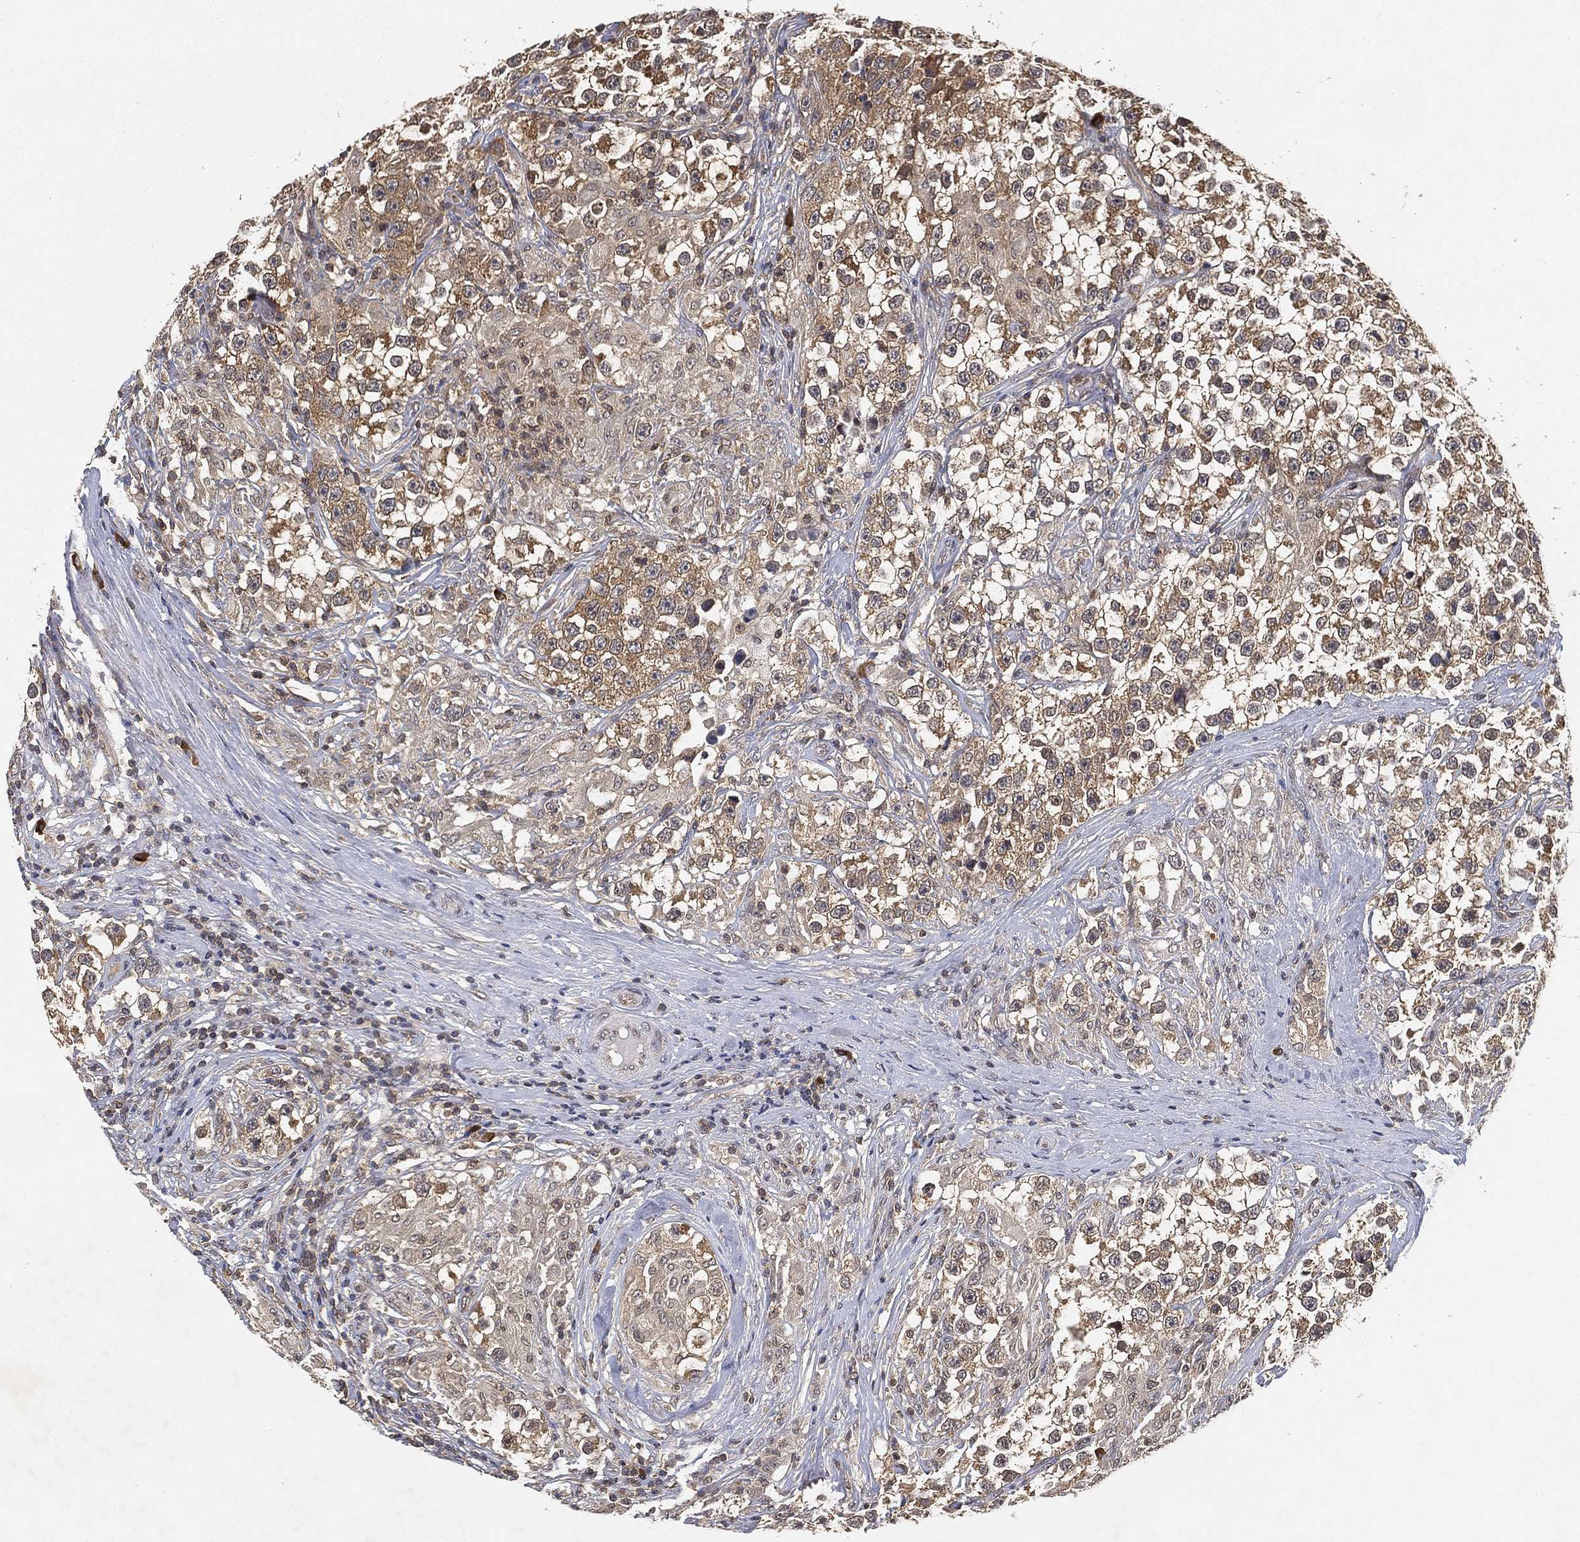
{"staining": {"intensity": "moderate", "quantity": "25%-75%", "location": "cytoplasmic/membranous"}, "tissue": "testis cancer", "cell_type": "Tumor cells", "image_type": "cancer", "snomed": [{"axis": "morphology", "description": "Seminoma, NOS"}, {"axis": "topography", "description": "Testis"}], "caption": "Testis seminoma tissue exhibits moderate cytoplasmic/membranous expression in about 25%-75% of tumor cells, visualized by immunohistochemistry.", "gene": "UBA5", "patient": {"sex": "male", "age": 46}}